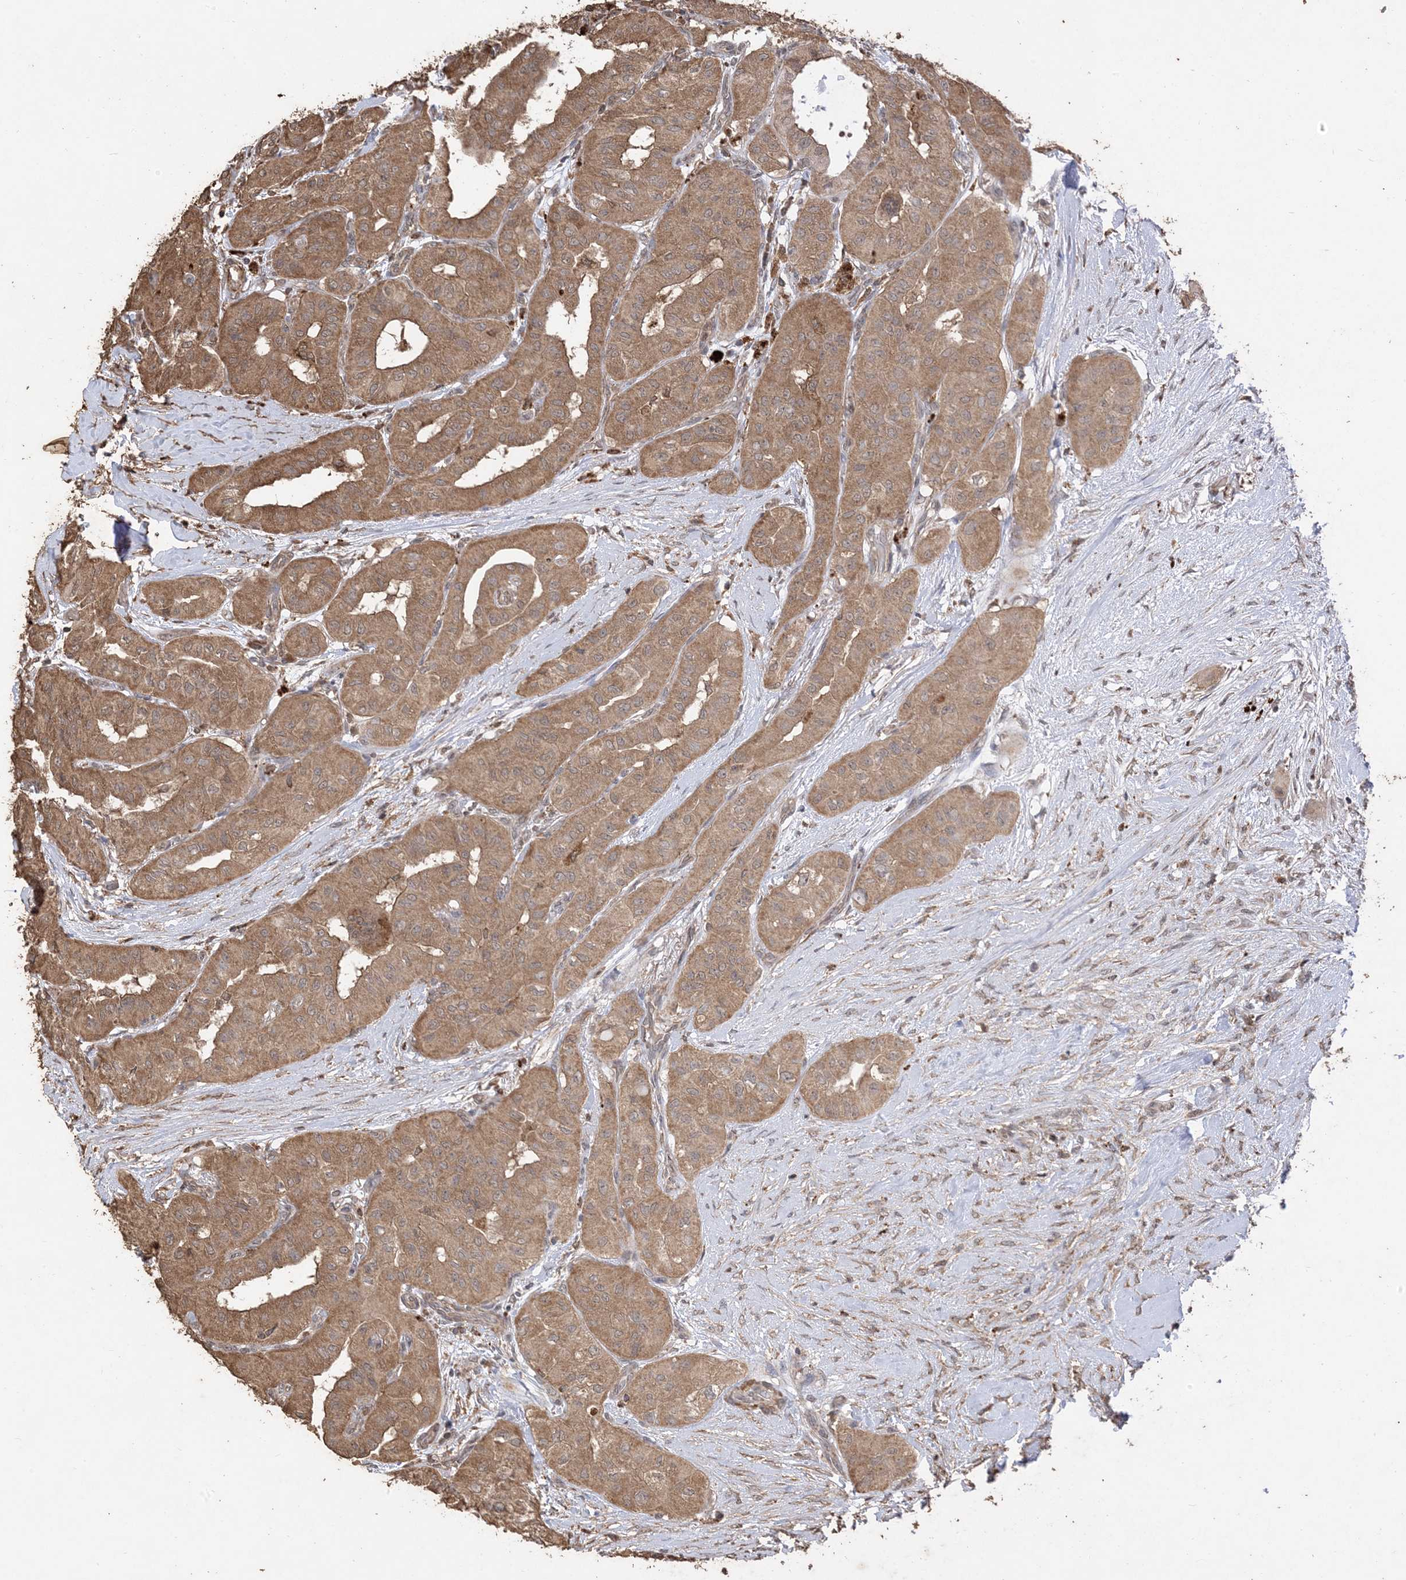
{"staining": {"intensity": "moderate", "quantity": ">75%", "location": "cytoplasmic/membranous"}, "tissue": "thyroid cancer", "cell_type": "Tumor cells", "image_type": "cancer", "snomed": [{"axis": "morphology", "description": "Papillary adenocarcinoma, NOS"}, {"axis": "topography", "description": "Thyroid gland"}], "caption": "There is medium levels of moderate cytoplasmic/membranous positivity in tumor cells of thyroid papillary adenocarcinoma, as demonstrated by immunohistochemical staining (brown color).", "gene": "HPS4", "patient": {"sex": "female", "age": 59}}